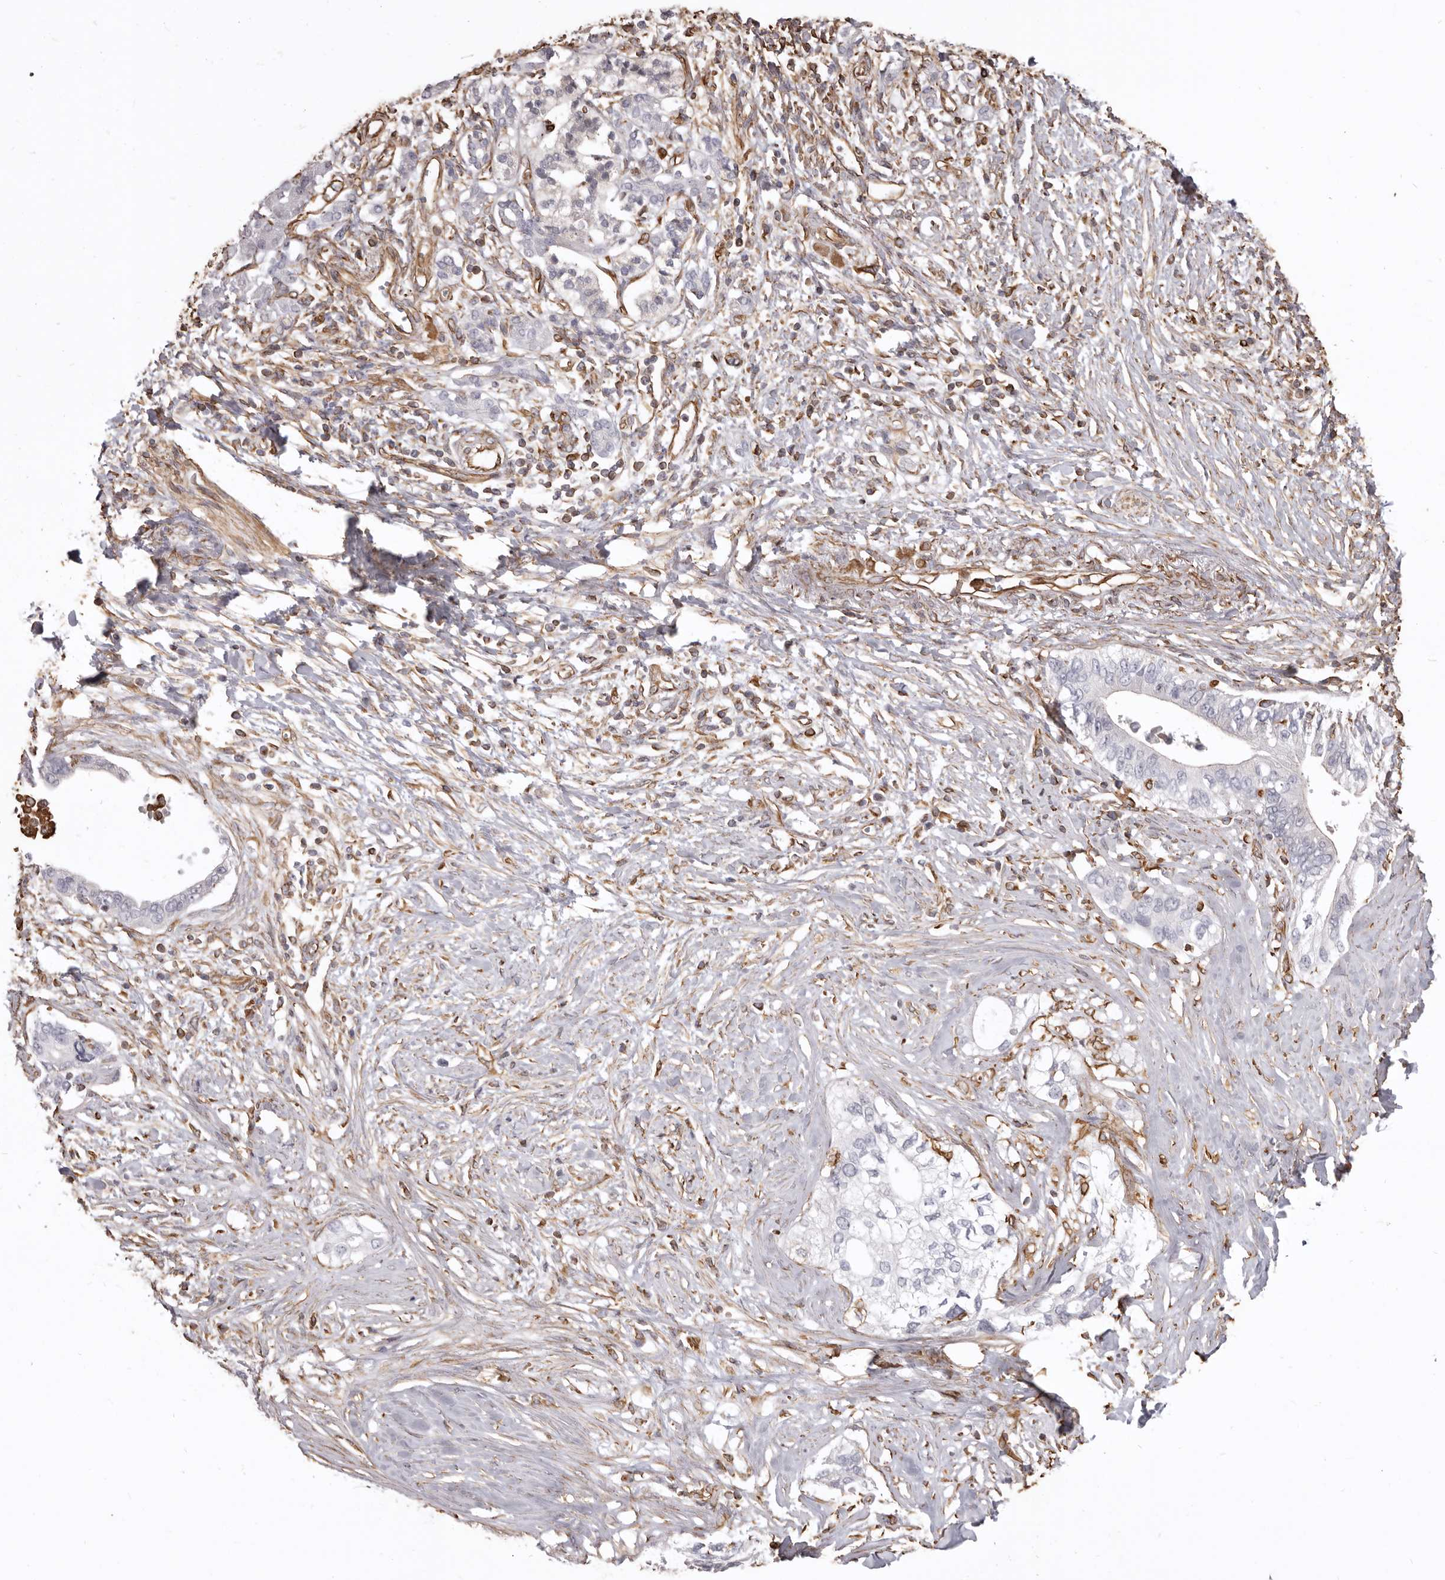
{"staining": {"intensity": "negative", "quantity": "none", "location": "none"}, "tissue": "pancreatic cancer", "cell_type": "Tumor cells", "image_type": "cancer", "snomed": [{"axis": "morphology", "description": "Normal tissue, NOS"}, {"axis": "morphology", "description": "Adenocarcinoma, NOS"}, {"axis": "topography", "description": "Pancreas"}, {"axis": "topography", "description": "Peripheral nerve tissue"}], "caption": "Pancreatic adenocarcinoma stained for a protein using immunohistochemistry (IHC) shows no expression tumor cells.", "gene": "MTURN", "patient": {"sex": "male", "age": 59}}